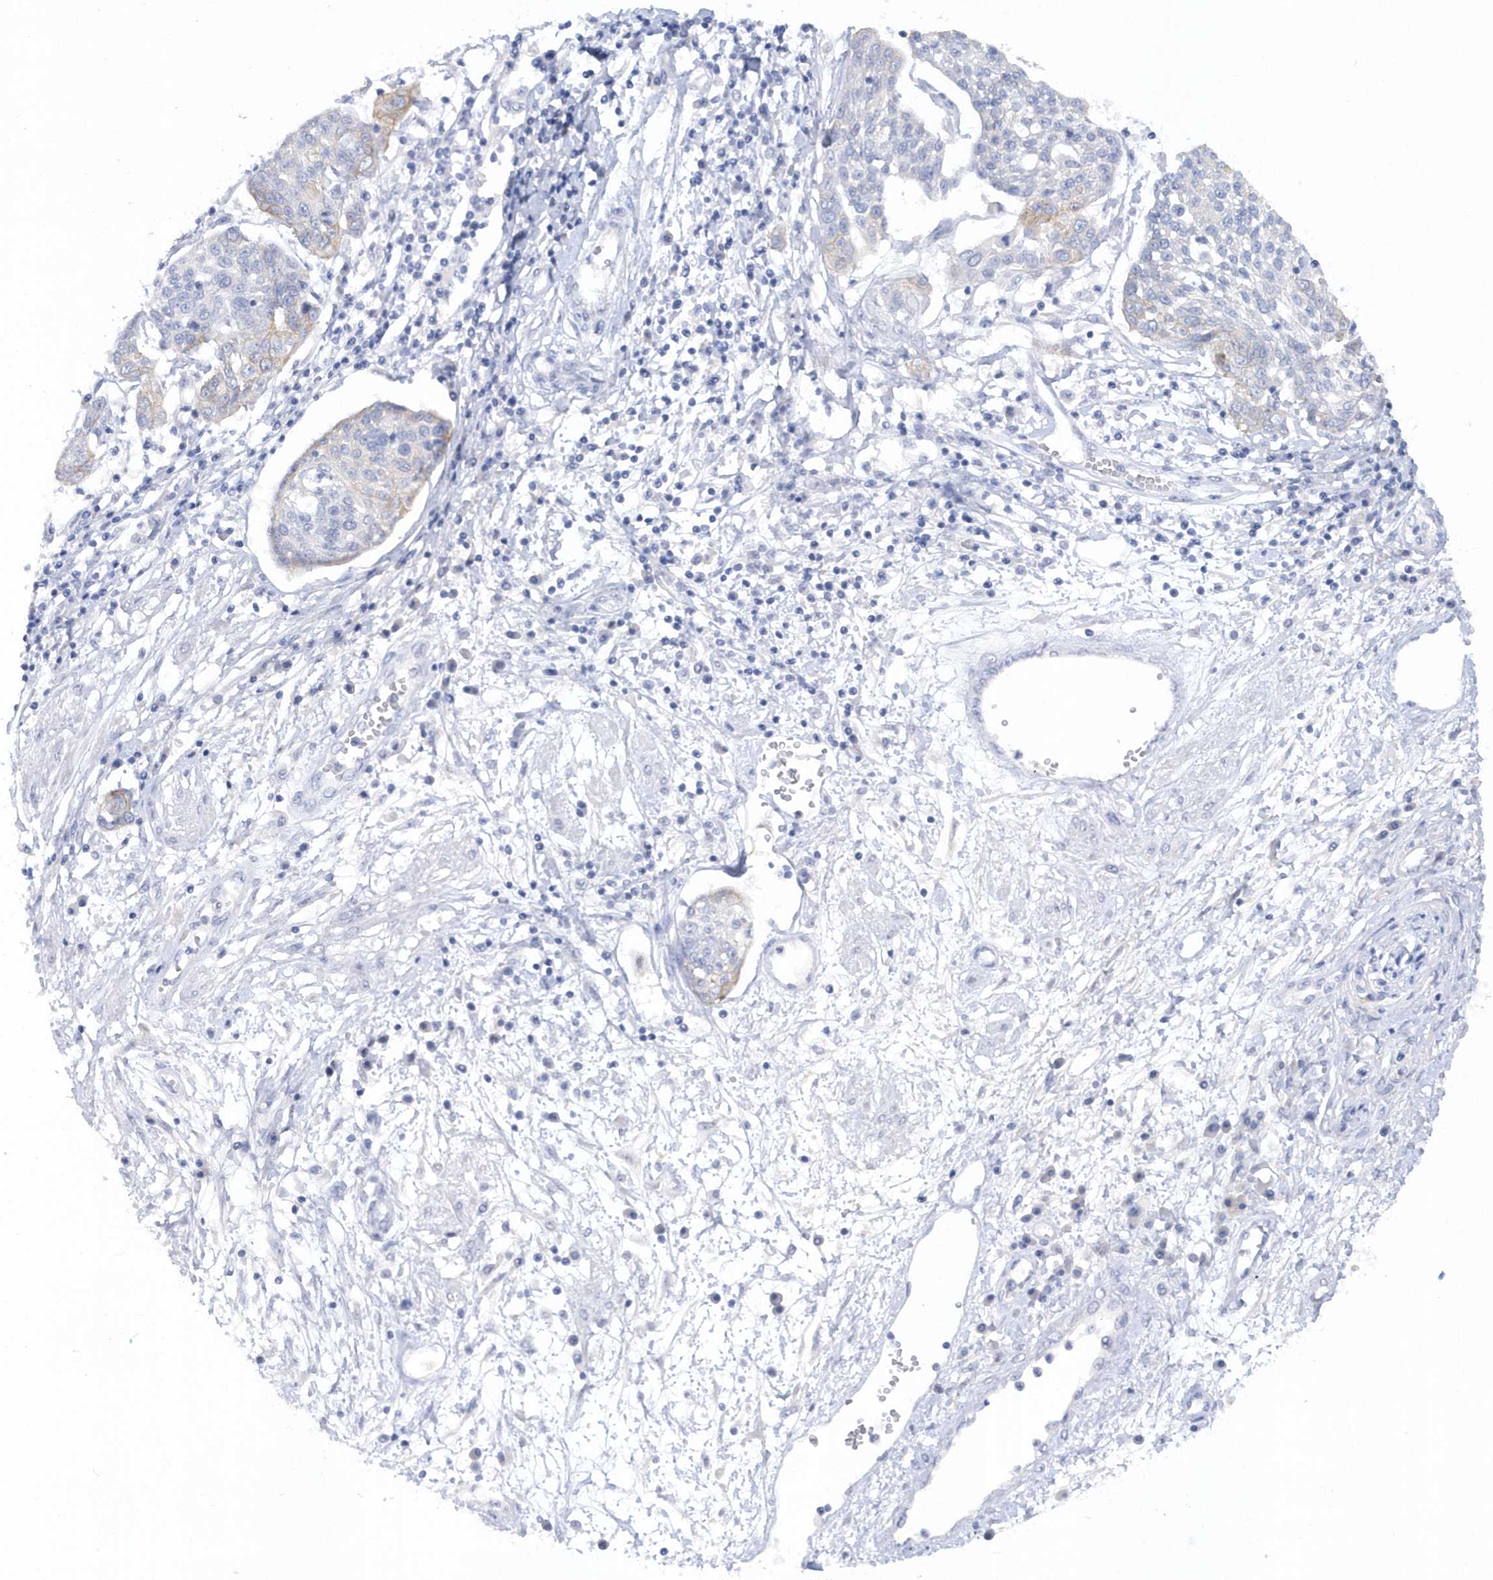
{"staining": {"intensity": "weak", "quantity": "<25%", "location": "cytoplasmic/membranous"}, "tissue": "cervical cancer", "cell_type": "Tumor cells", "image_type": "cancer", "snomed": [{"axis": "morphology", "description": "Squamous cell carcinoma, NOS"}, {"axis": "topography", "description": "Cervix"}], "caption": "Tumor cells show no significant protein positivity in squamous cell carcinoma (cervical).", "gene": "RPE", "patient": {"sex": "female", "age": 34}}